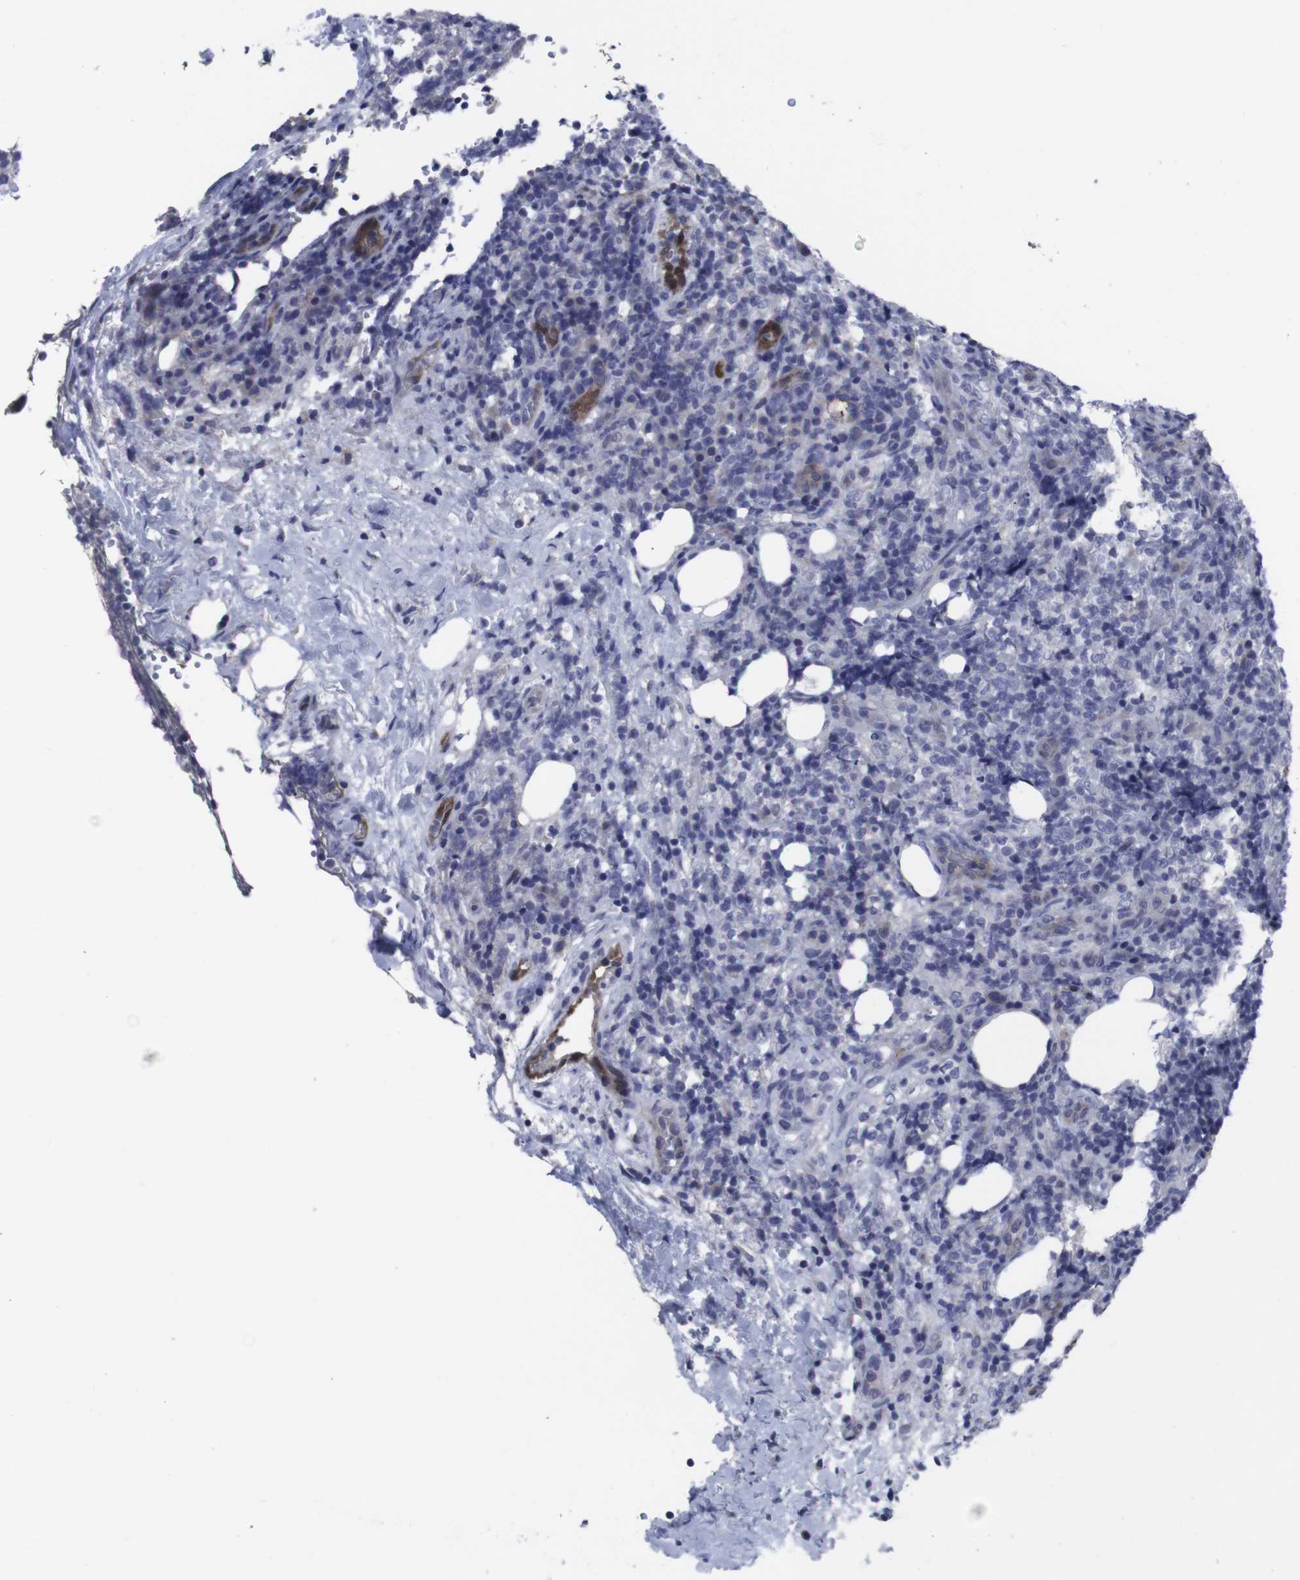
{"staining": {"intensity": "negative", "quantity": "none", "location": "none"}, "tissue": "lymphoma", "cell_type": "Tumor cells", "image_type": "cancer", "snomed": [{"axis": "morphology", "description": "Malignant lymphoma, non-Hodgkin's type, High grade"}, {"axis": "topography", "description": "Lymph node"}], "caption": "Protein analysis of lymphoma shows no significant positivity in tumor cells. The staining was performed using DAB (3,3'-diaminobenzidine) to visualize the protein expression in brown, while the nuclei were stained in blue with hematoxylin (Magnification: 20x).", "gene": "SNCG", "patient": {"sex": "female", "age": 76}}